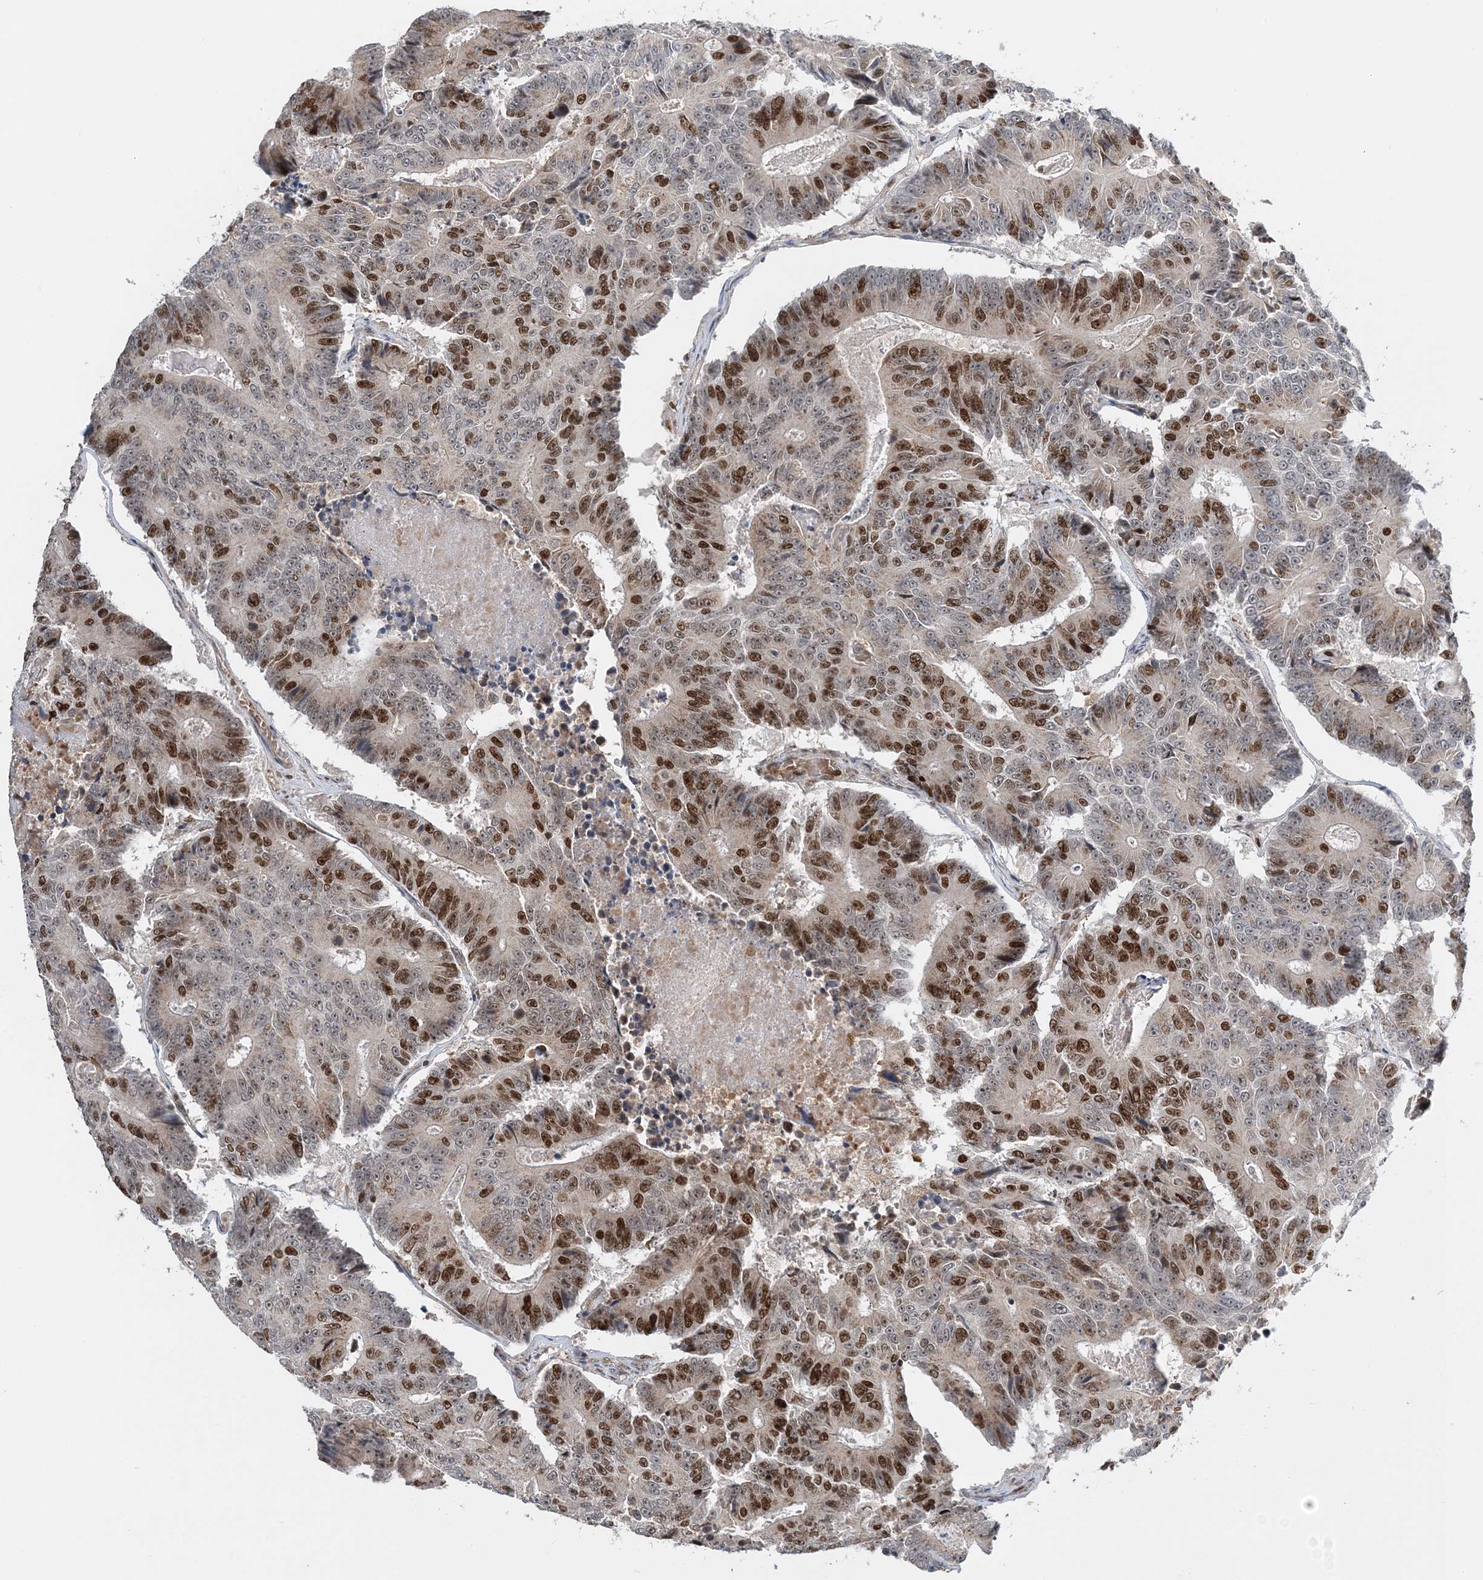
{"staining": {"intensity": "moderate", "quantity": ">75%", "location": "nuclear"}, "tissue": "colorectal cancer", "cell_type": "Tumor cells", "image_type": "cancer", "snomed": [{"axis": "morphology", "description": "Adenocarcinoma, NOS"}, {"axis": "topography", "description": "Colon"}], "caption": "Protein staining reveals moderate nuclear staining in about >75% of tumor cells in colorectal cancer (adenocarcinoma). (DAB (3,3'-diaminobenzidine) IHC with brightfield microscopy, high magnification).", "gene": "KIF4A", "patient": {"sex": "male", "age": 83}}